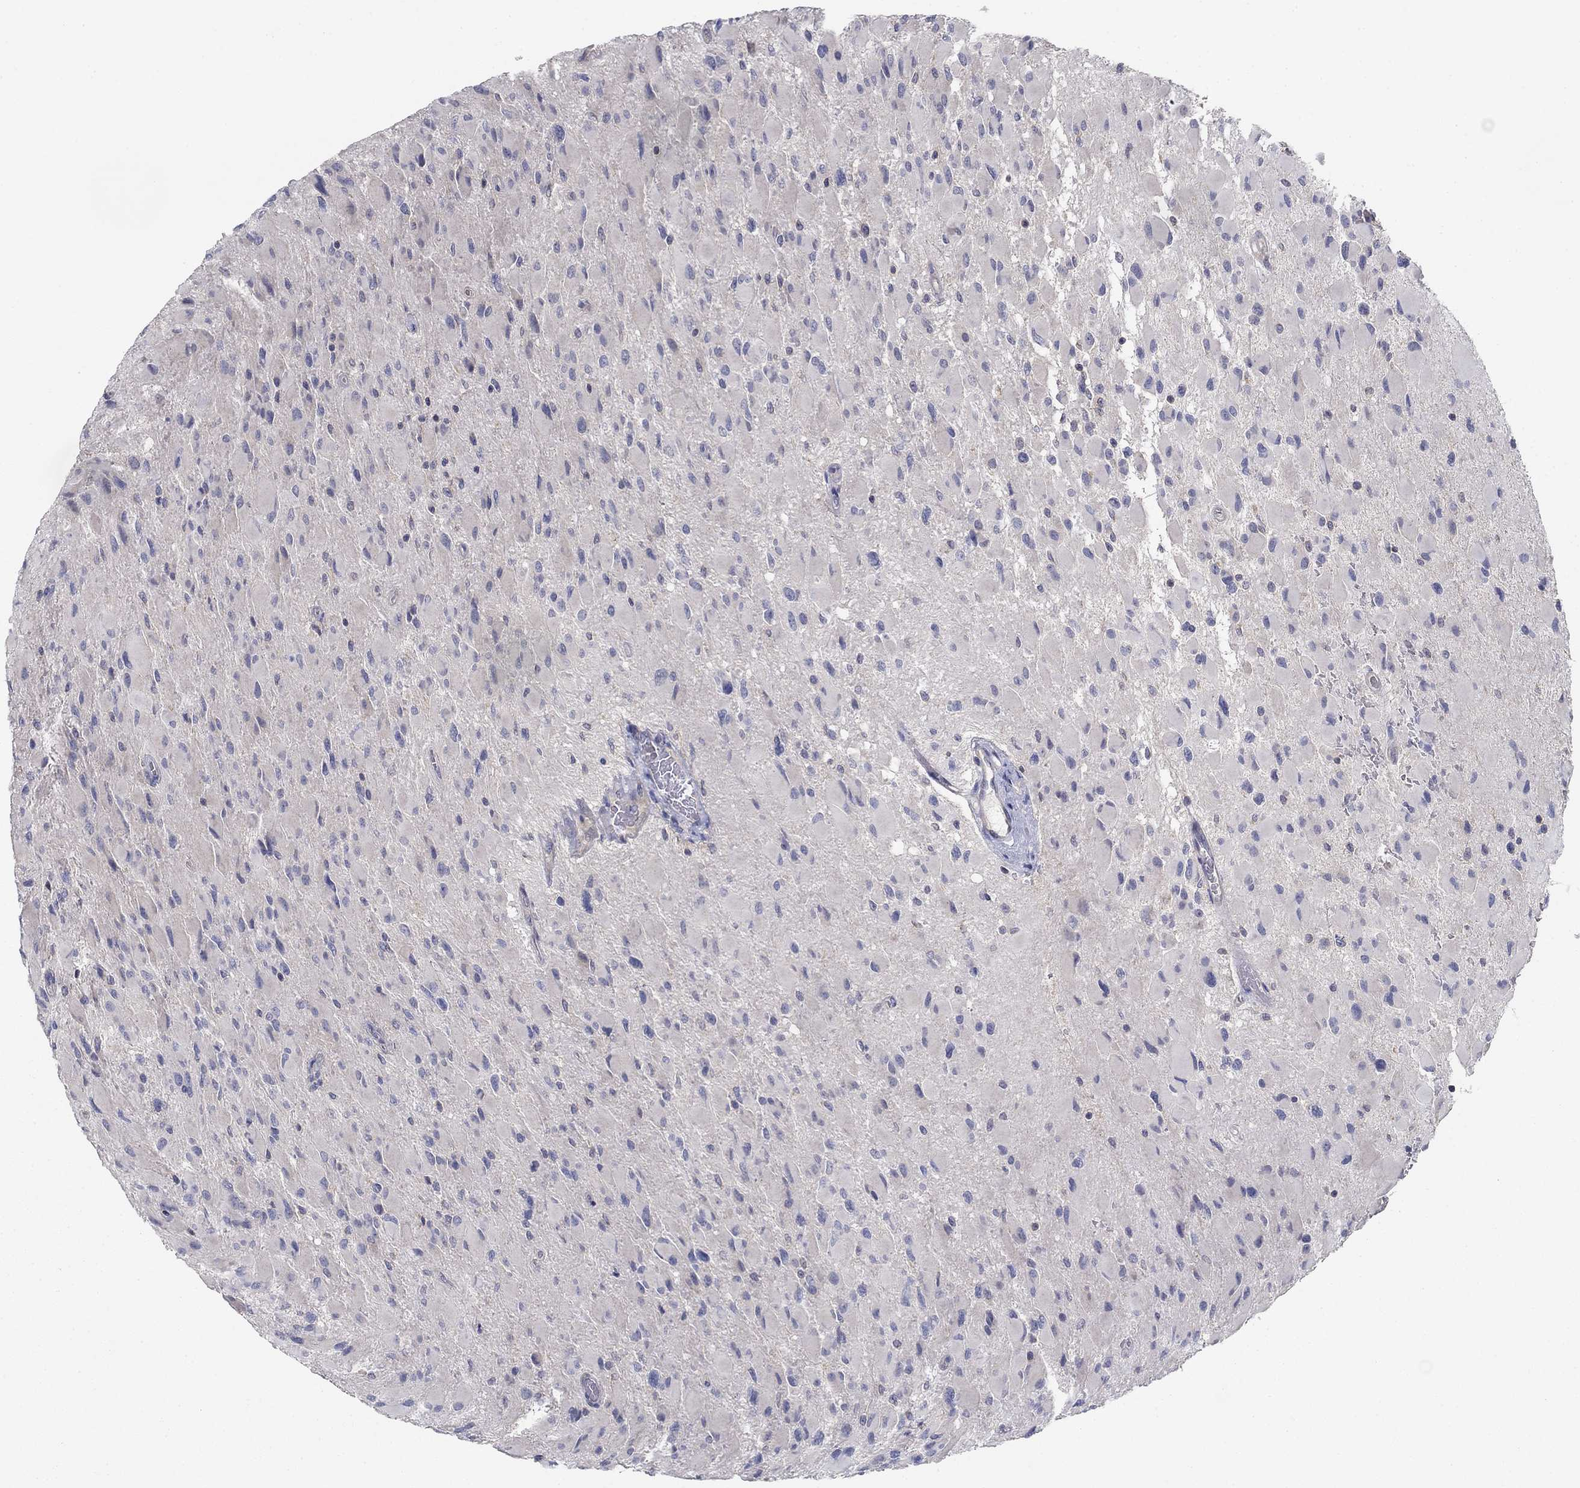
{"staining": {"intensity": "negative", "quantity": "none", "location": "none"}, "tissue": "glioma", "cell_type": "Tumor cells", "image_type": "cancer", "snomed": [{"axis": "morphology", "description": "Glioma, malignant, High grade"}, {"axis": "topography", "description": "Cerebral cortex"}], "caption": "This is an immunohistochemistry micrograph of human malignant high-grade glioma. There is no expression in tumor cells.", "gene": "GRK7", "patient": {"sex": "female", "age": 36}}